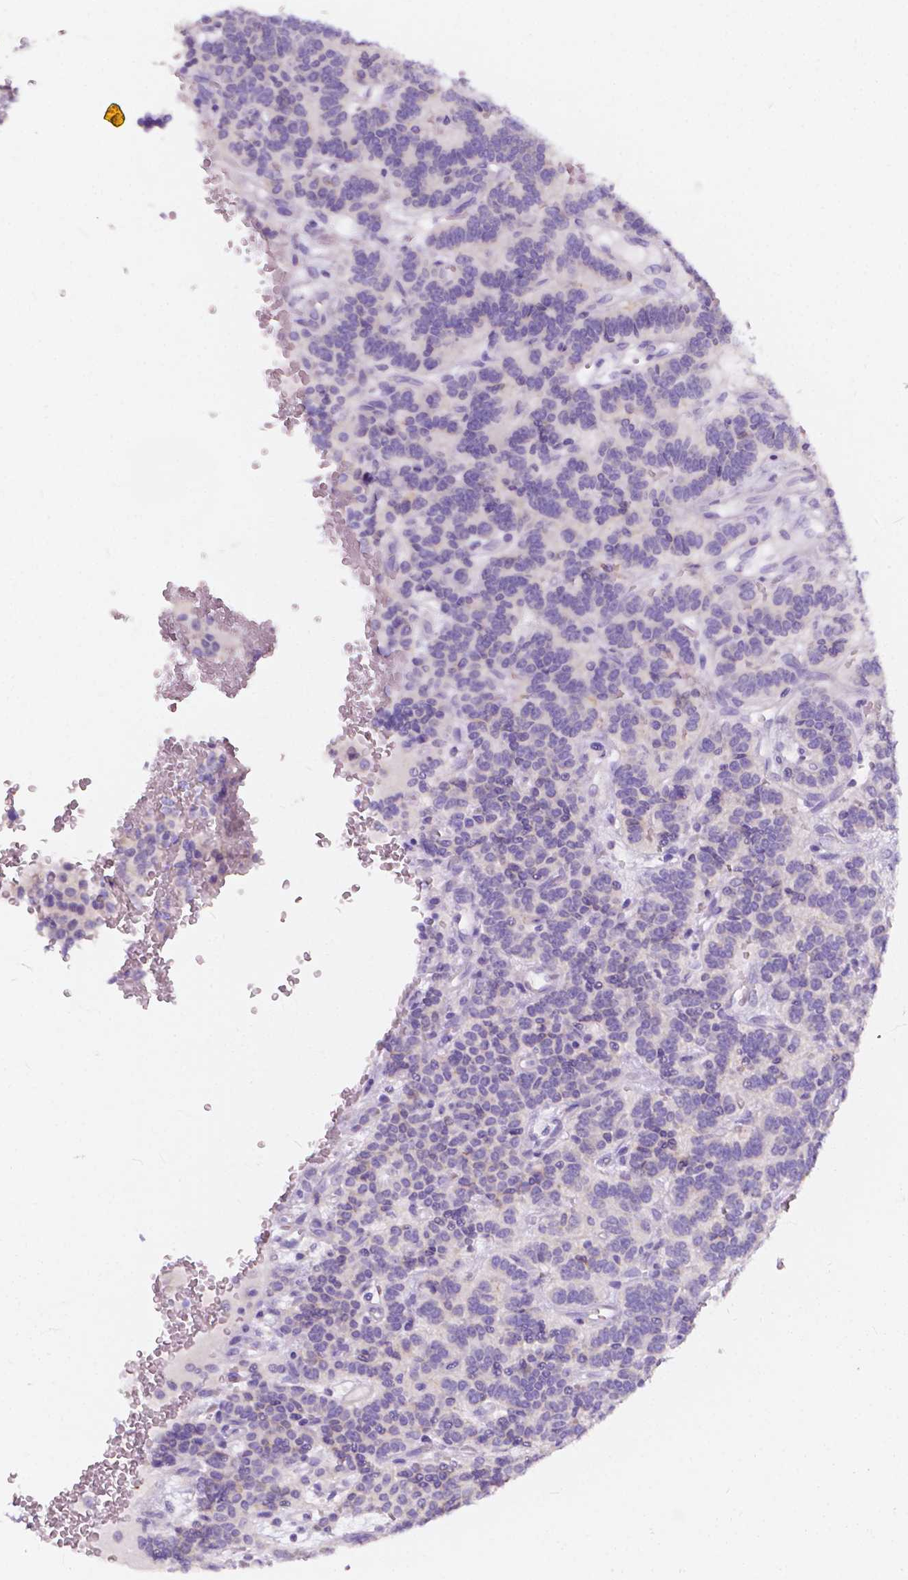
{"staining": {"intensity": "negative", "quantity": "none", "location": "none"}, "tissue": "carcinoid", "cell_type": "Tumor cells", "image_type": "cancer", "snomed": [{"axis": "morphology", "description": "Carcinoid, malignant, NOS"}, {"axis": "topography", "description": "Pancreas"}], "caption": "Immunohistochemical staining of human carcinoid (malignant) demonstrates no significant staining in tumor cells.", "gene": "CLSTN2", "patient": {"sex": "male", "age": 36}}